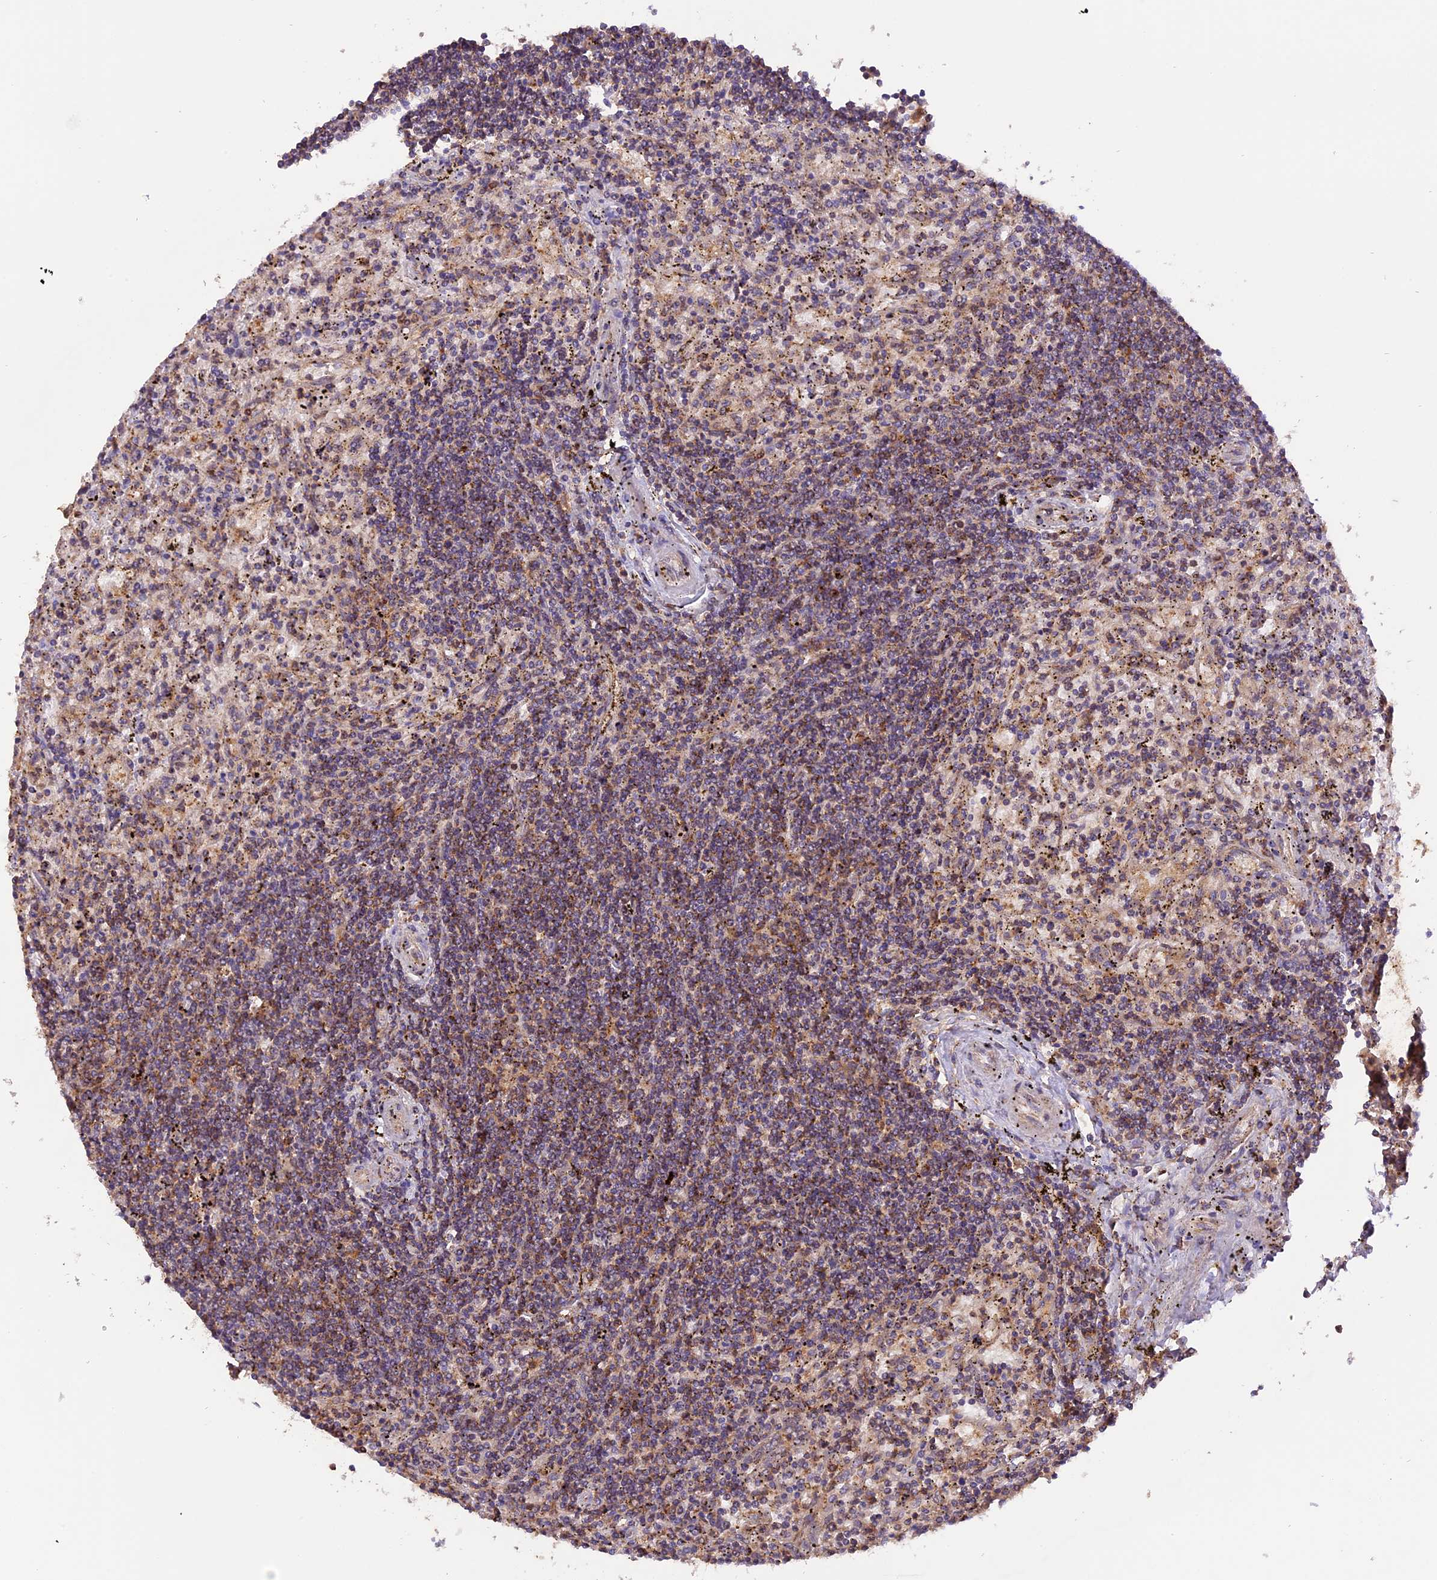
{"staining": {"intensity": "negative", "quantity": "none", "location": "none"}, "tissue": "lymphoma", "cell_type": "Tumor cells", "image_type": "cancer", "snomed": [{"axis": "morphology", "description": "Malignant lymphoma, non-Hodgkin's type, Low grade"}, {"axis": "topography", "description": "Spleen"}], "caption": "An image of low-grade malignant lymphoma, non-Hodgkin's type stained for a protein shows no brown staining in tumor cells.", "gene": "PEX3", "patient": {"sex": "male", "age": 76}}